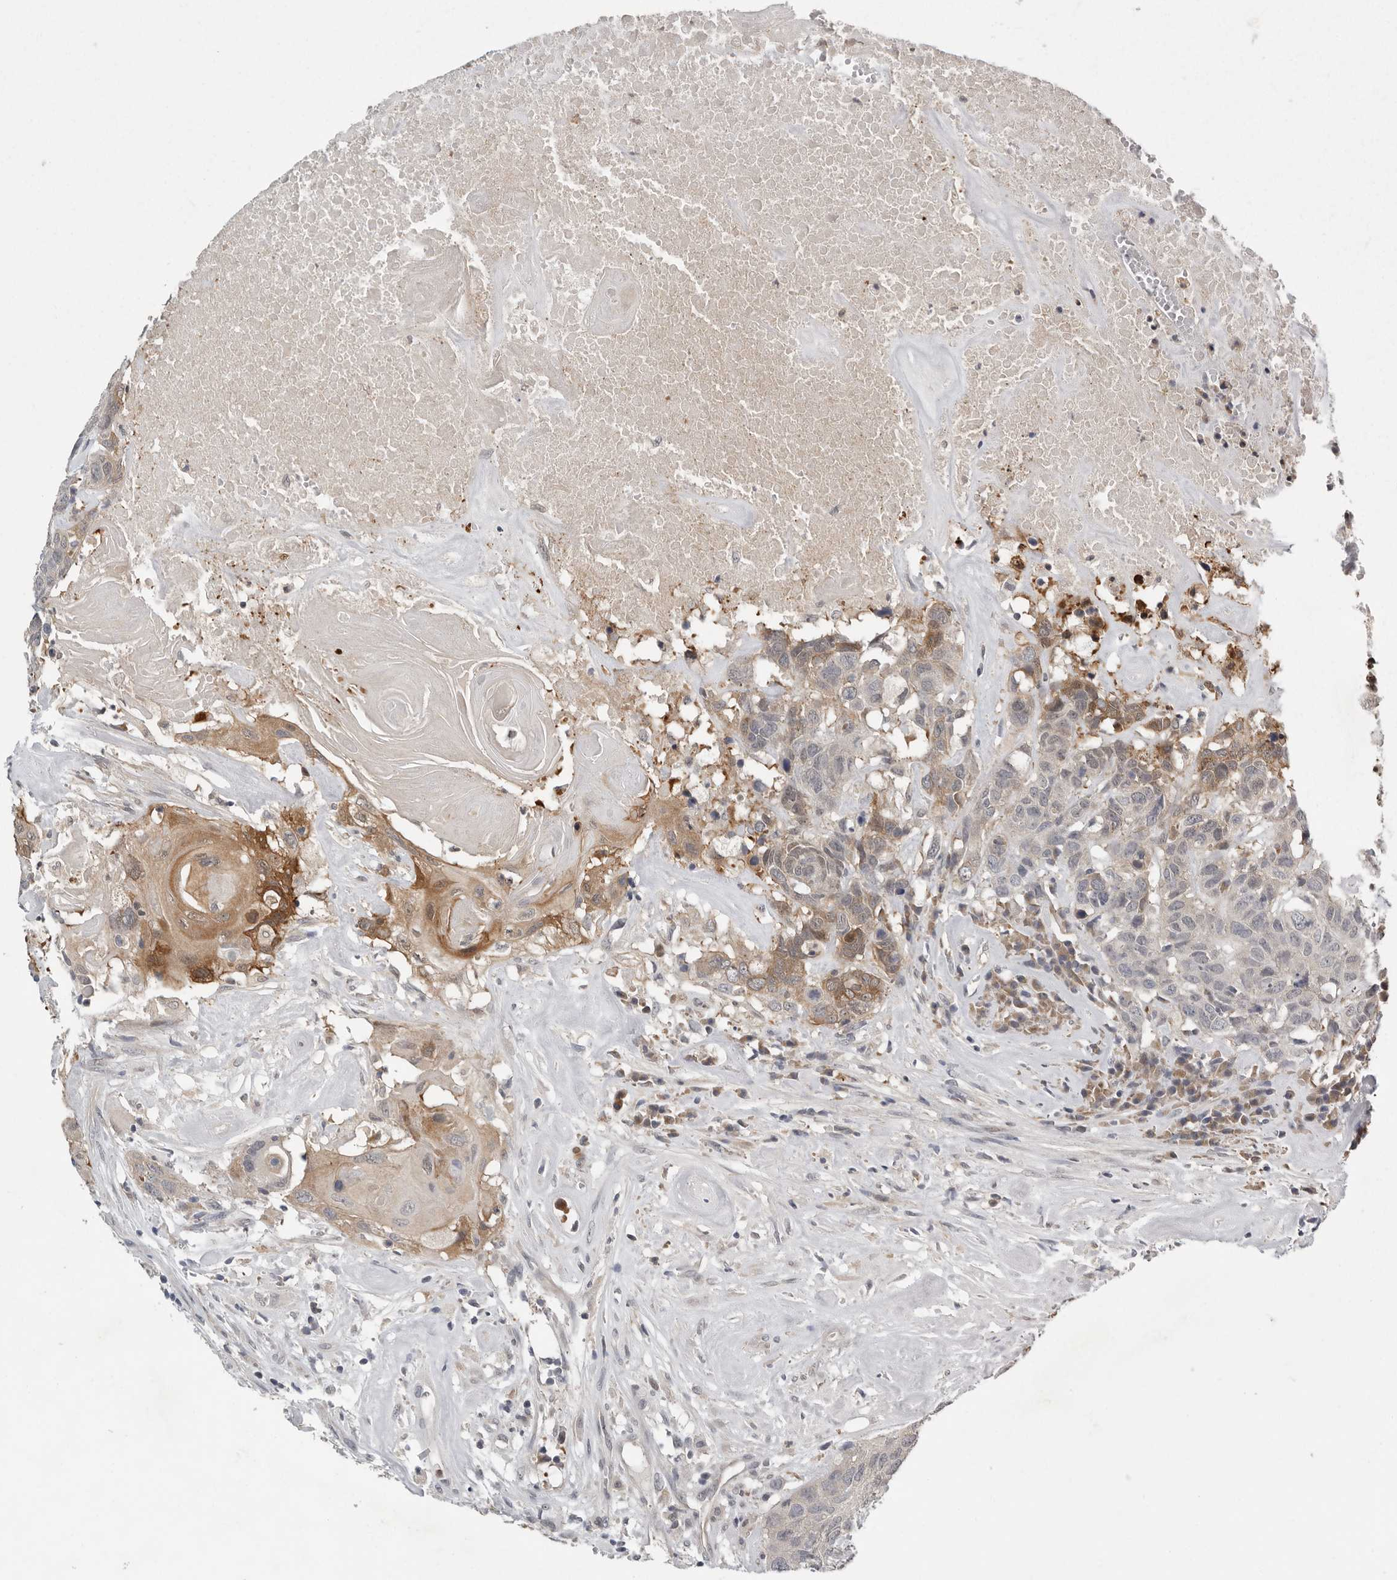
{"staining": {"intensity": "moderate", "quantity": "<25%", "location": "cytoplasmic/membranous"}, "tissue": "head and neck cancer", "cell_type": "Tumor cells", "image_type": "cancer", "snomed": [{"axis": "morphology", "description": "Squamous cell carcinoma, NOS"}, {"axis": "topography", "description": "Head-Neck"}], "caption": "Approximately <25% of tumor cells in human squamous cell carcinoma (head and neck) demonstrate moderate cytoplasmic/membranous protein positivity as visualized by brown immunohistochemical staining.", "gene": "RALGPS2", "patient": {"sex": "male", "age": 66}}